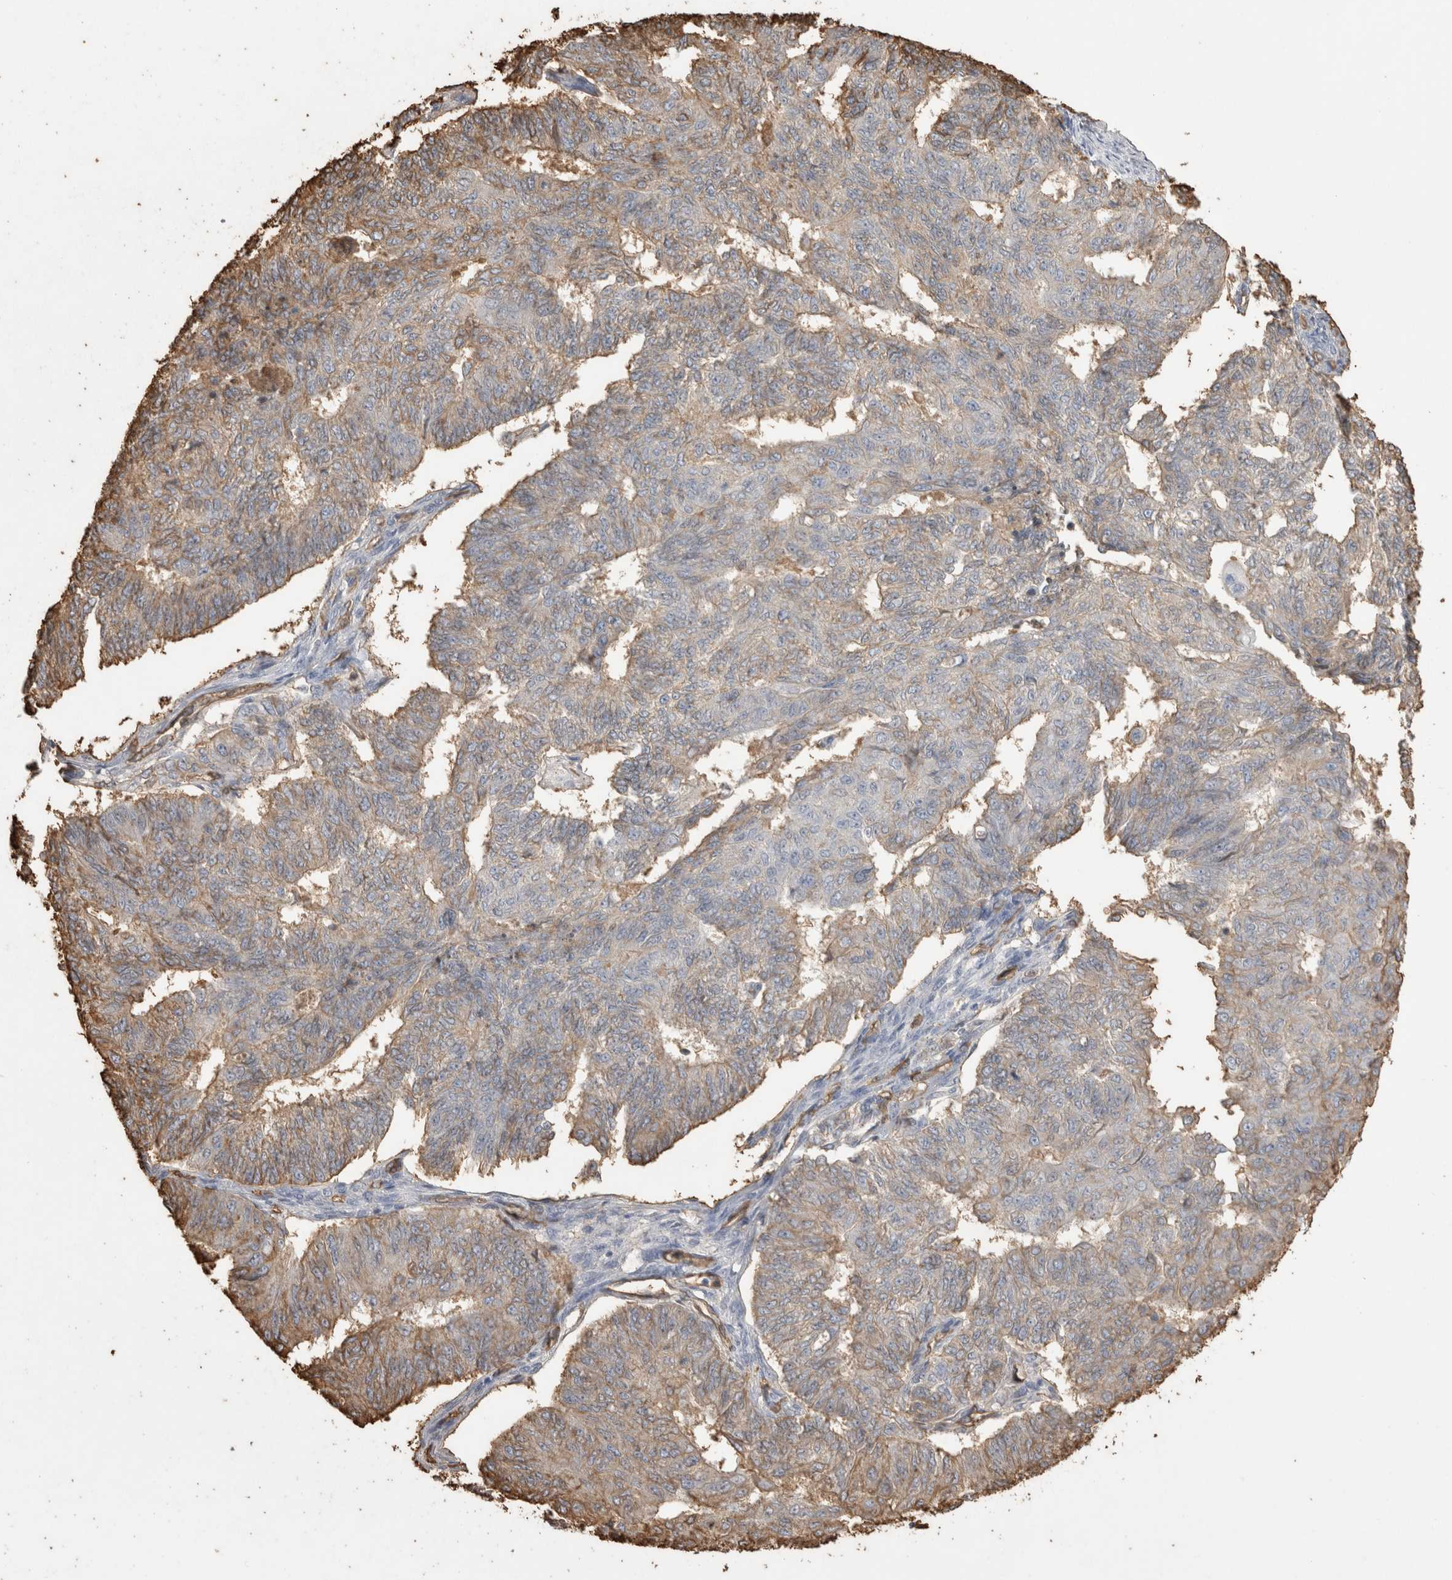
{"staining": {"intensity": "moderate", "quantity": "25%-75%", "location": "cytoplasmic/membranous"}, "tissue": "endometrial cancer", "cell_type": "Tumor cells", "image_type": "cancer", "snomed": [{"axis": "morphology", "description": "Adenocarcinoma, NOS"}, {"axis": "topography", "description": "Endometrium"}], "caption": "Approximately 25%-75% of tumor cells in human endometrial cancer (adenocarcinoma) display moderate cytoplasmic/membranous protein positivity as visualized by brown immunohistochemical staining.", "gene": "IL17RC", "patient": {"sex": "female", "age": 32}}